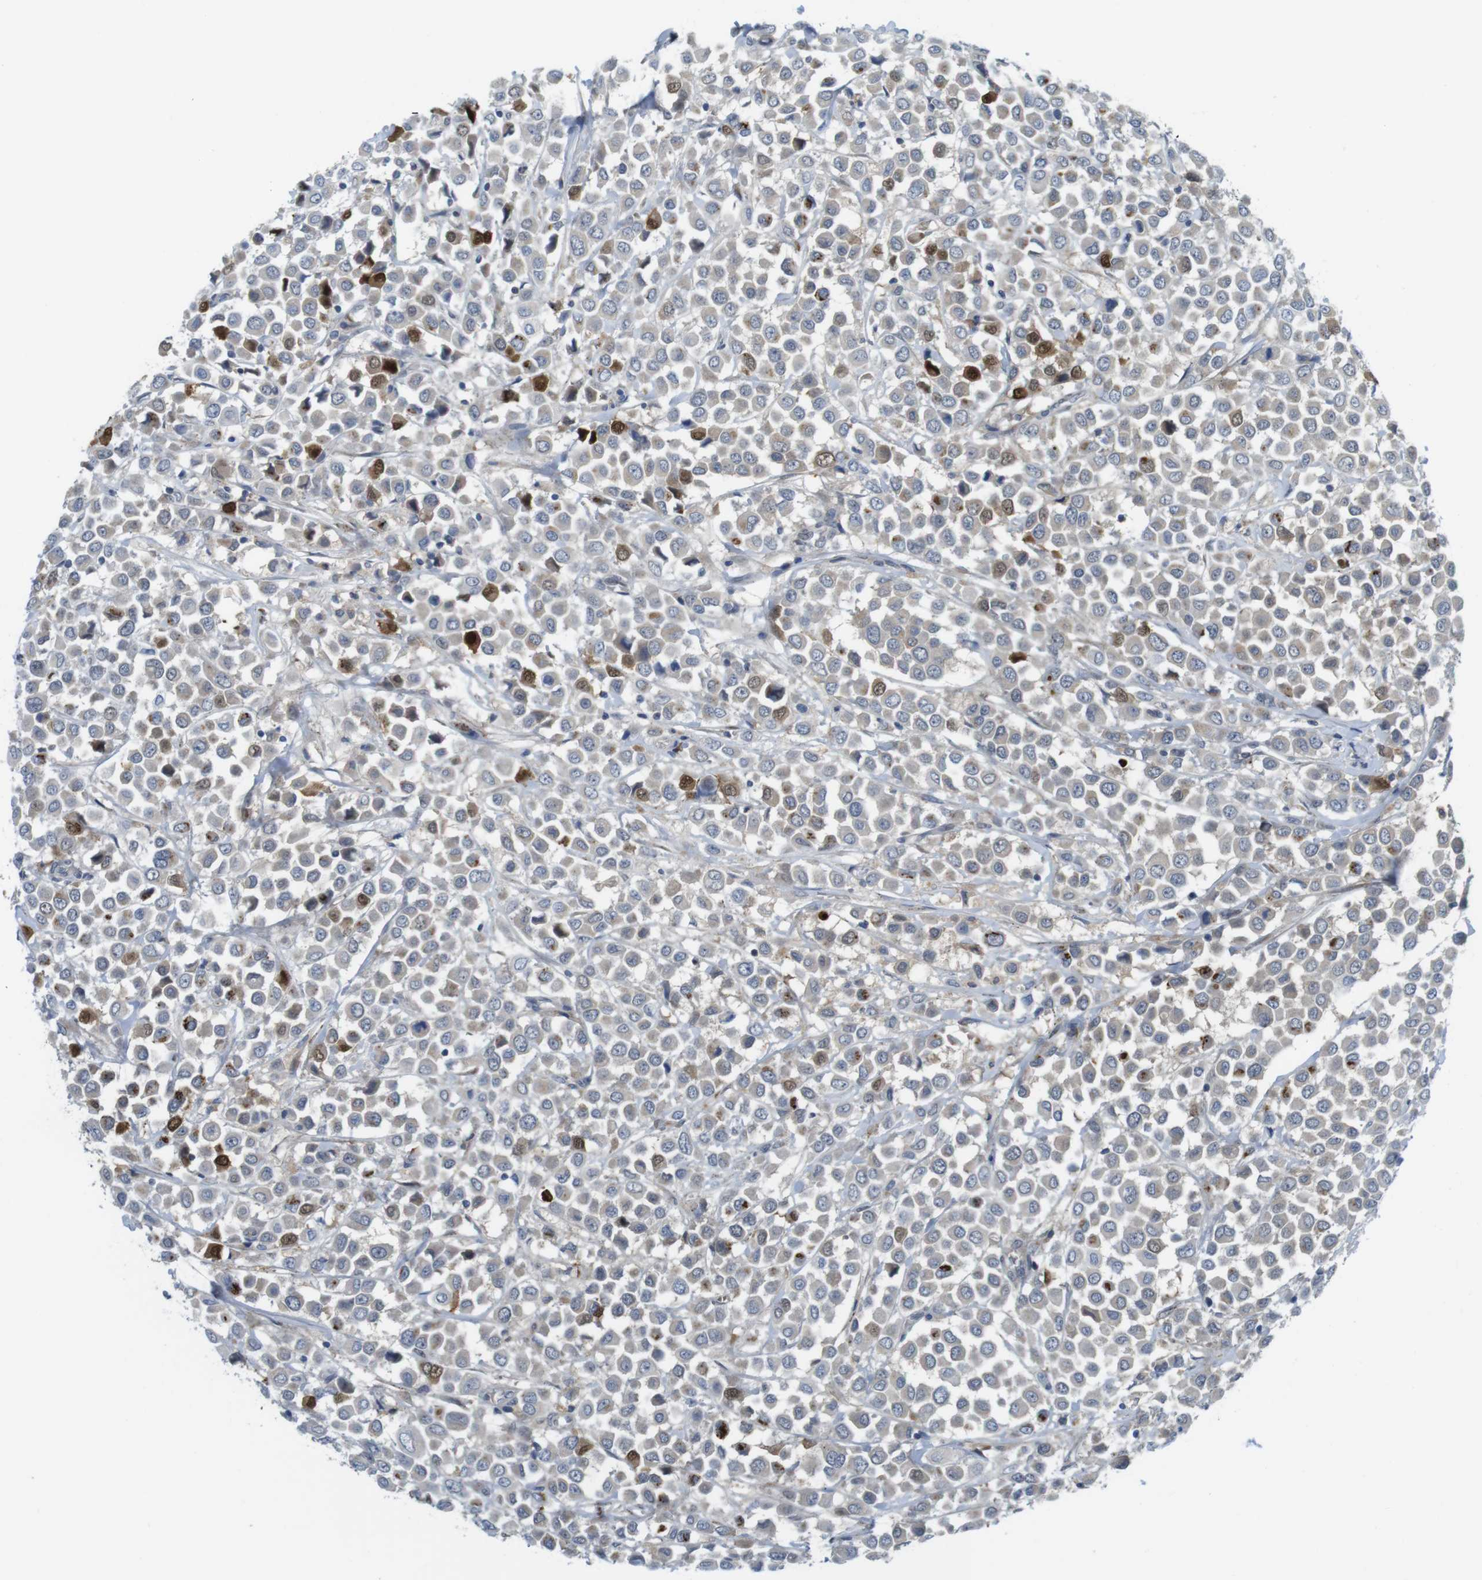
{"staining": {"intensity": "moderate", "quantity": "<25%", "location": "cytoplasmic/membranous,nuclear"}, "tissue": "breast cancer", "cell_type": "Tumor cells", "image_type": "cancer", "snomed": [{"axis": "morphology", "description": "Duct carcinoma"}, {"axis": "topography", "description": "Breast"}], "caption": "Infiltrating ductal carcinoma (breast) stained with a protein marker shows moderate staining in tumor cells.", "gene": "CASP2", "patient": {"sex": "female", "age": 61}}